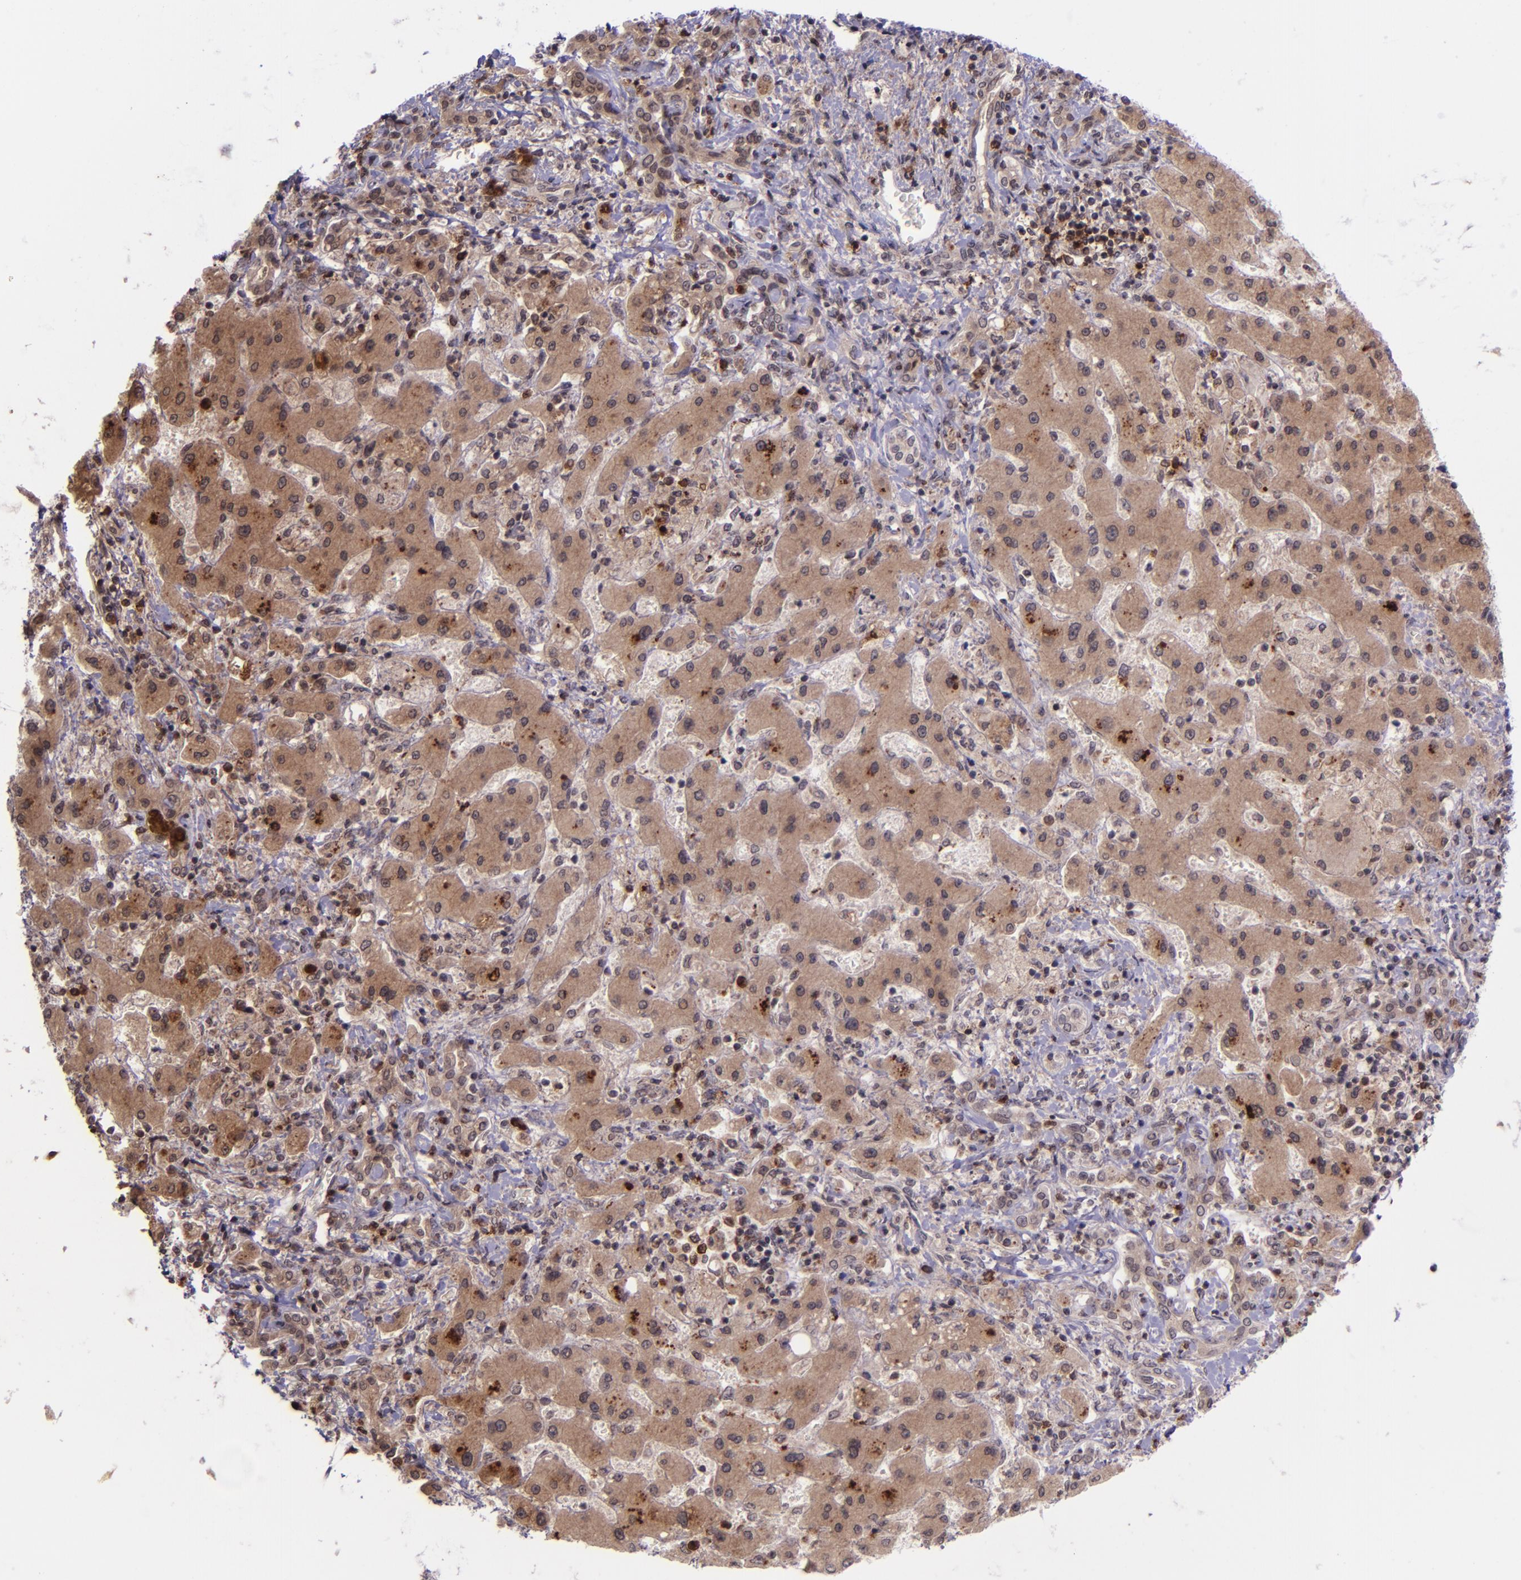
{"staining": {"intensity": "moderate", "quantity": ">75%", "location": "cytoplasmic/membranous"}, "tissue": "liver cancer", "cell_type": "Tumor cells", "image_type": "cancer", "snomed": [{"axis": "morphology", "description": "Cholangiocarcinoma"}, {"axis": "topography", "description": "Liver"}], "caption": "Protein expression analysis of human liver cancer reveals moderate cytoplasmic/membranous expression in approximately >75% of tumor cells. The protein of interest is stained brown, and the nuclei are stained in blue (DAB (3,3'-diaminobenzidine) IHC with brightfield microscopy, high magnification).", "gene": "SELL", "patient": {"sex": "male", "age": 50}}